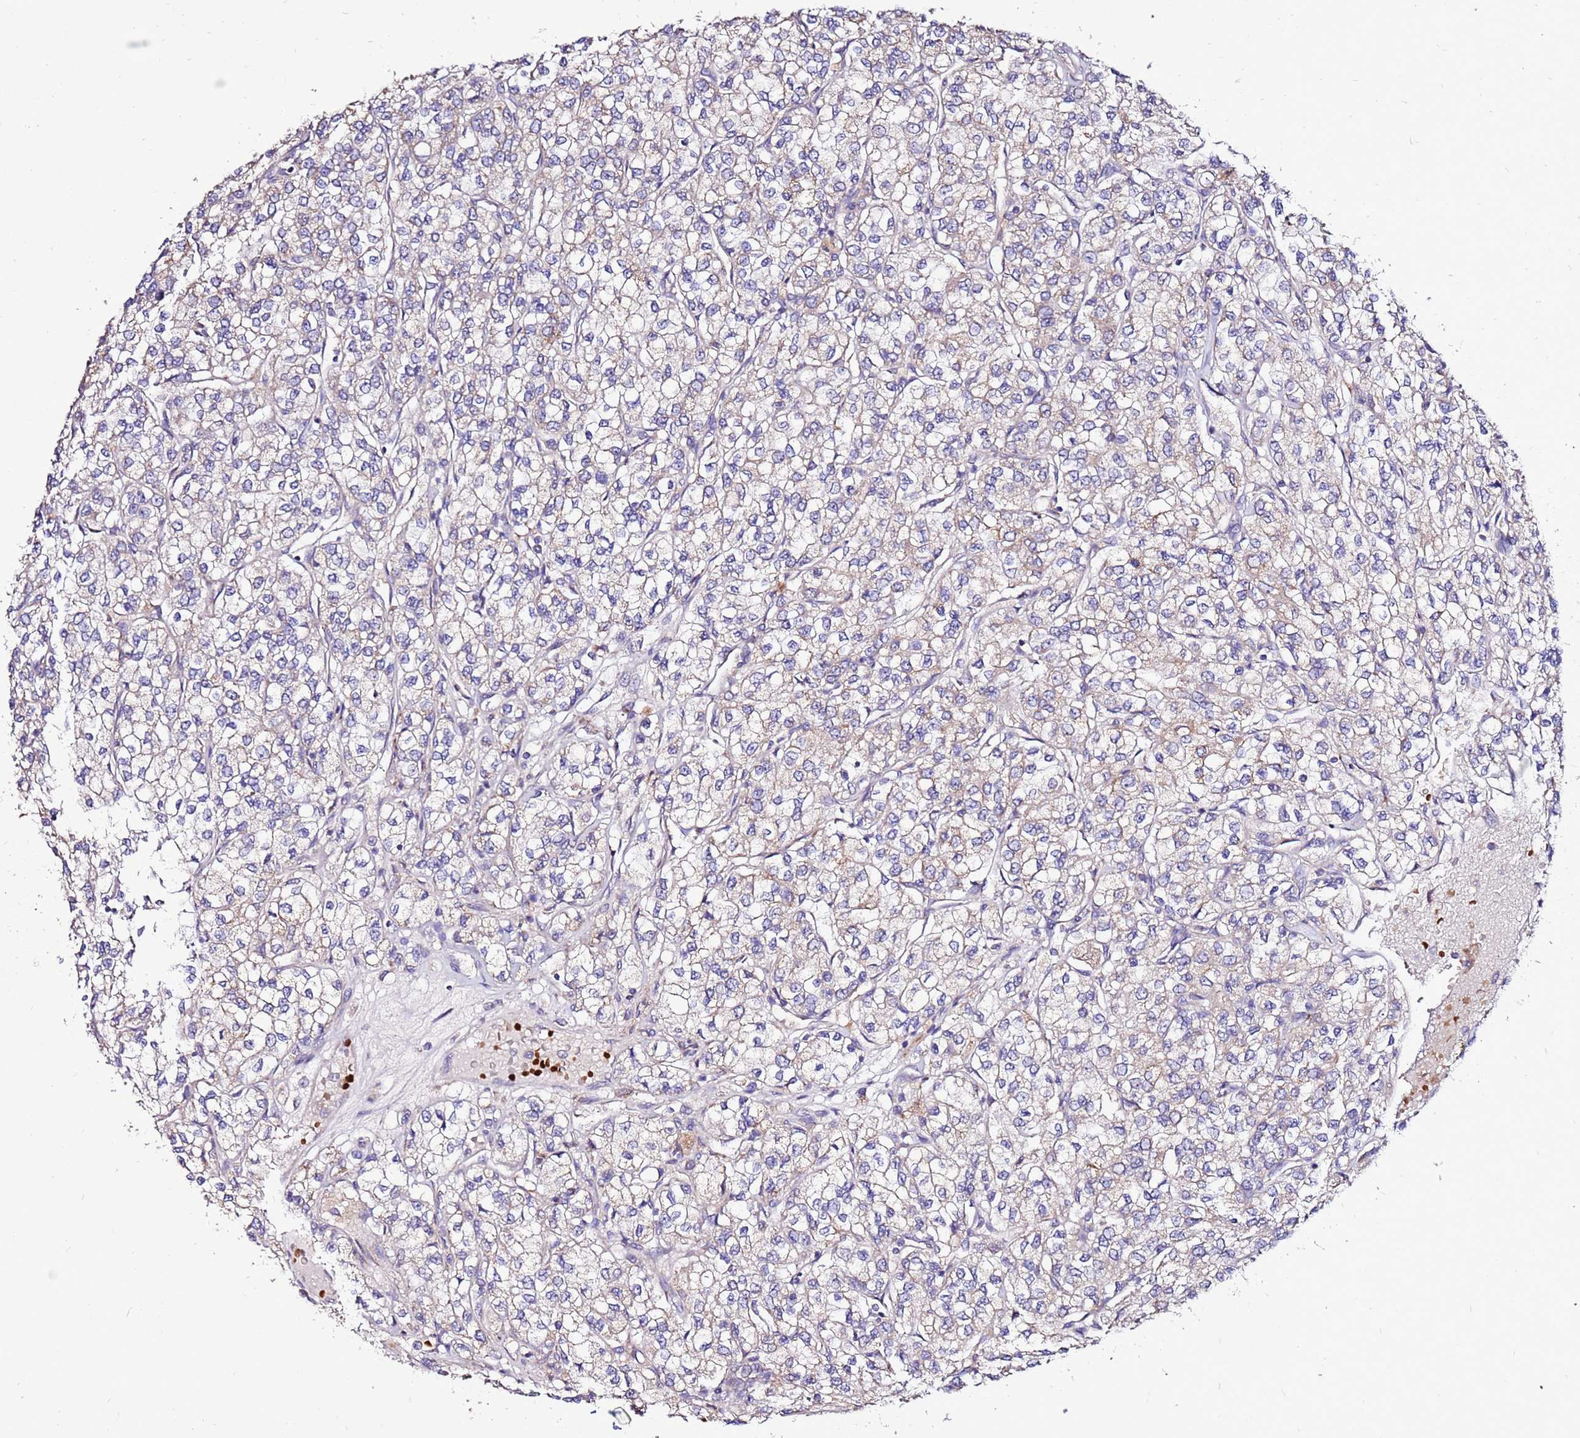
{"staining": {"intensity": "moderate", "quantity": "25%-75%", "location": "cytoplasmic/membranous"}, "tissue": "renal cancer", "cell_type": "Tumor cells", "image_type": "cancer", "snomed": [{"axis": "morphology", "description": "Adenocarcinoma, NOS"}, {"axis": "topography", "description": "Kidney"}], "caption": "Immunohistochemical staining of renal cancer (adenocarcinoma) shows medium levels of moderate cytoplasmic/membranous protein expression in about 25%-75% of tumor cells.", "gene": "SPSB3", "patient": {"sex": "male", "age": 80}}